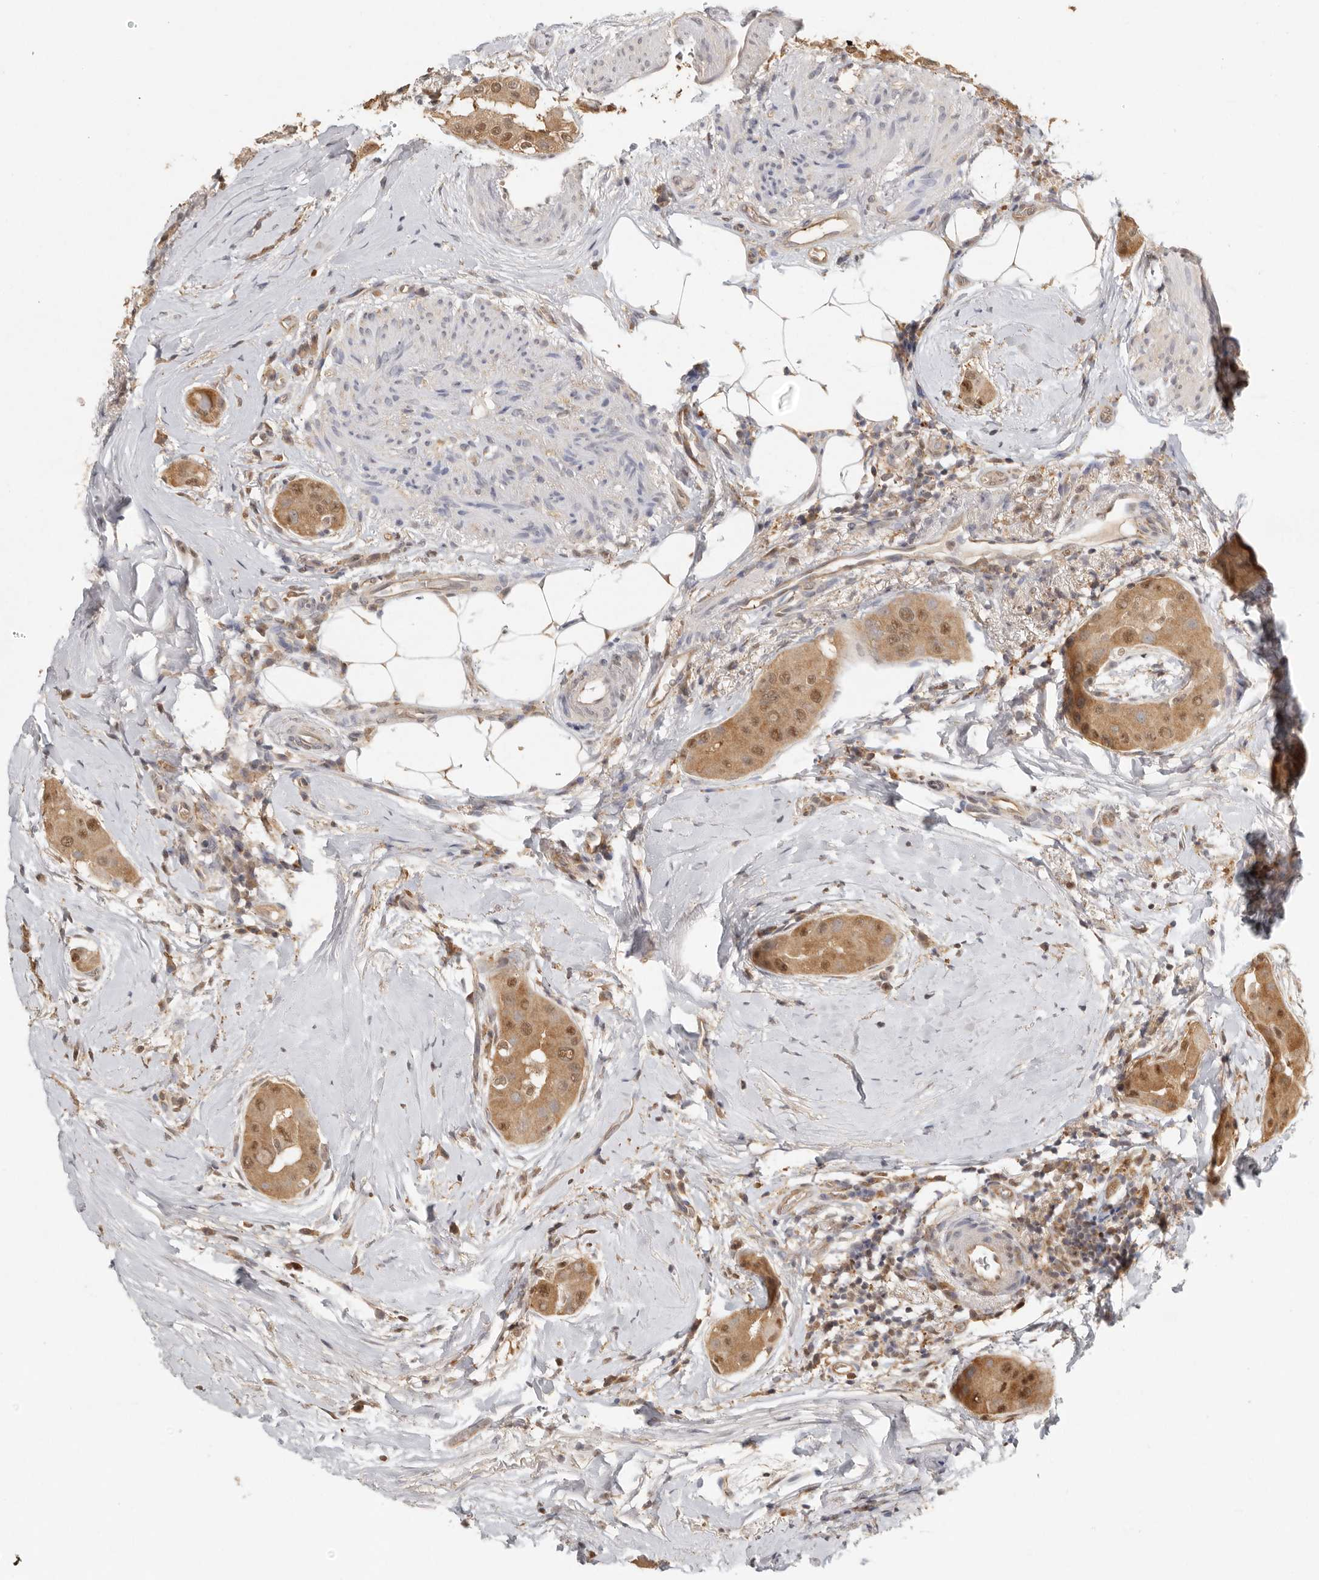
{"staining": {"intensity": "moderate", "quantity": ">75%", "location": "cytoplasmic/membranous,nuclear"}, "tissue": "thyroid cancer", "cell_type": "Tumor cells", "image_type": "cancer", "snomed": [{"axis": "morphology", "description": "Papillary adenocarcinoma, NOS"}, {"axis": "topography", "description": "Thyroid gland"}], "caption": "Protein staining exhibits moderate cytoplasmic/membranous and nuclear expression in about >75% of tumor cells in papillary adenocarcinoma (thyroid).", "gene": "PSMA5", "patient": {"sex": "male", "age": 33}}